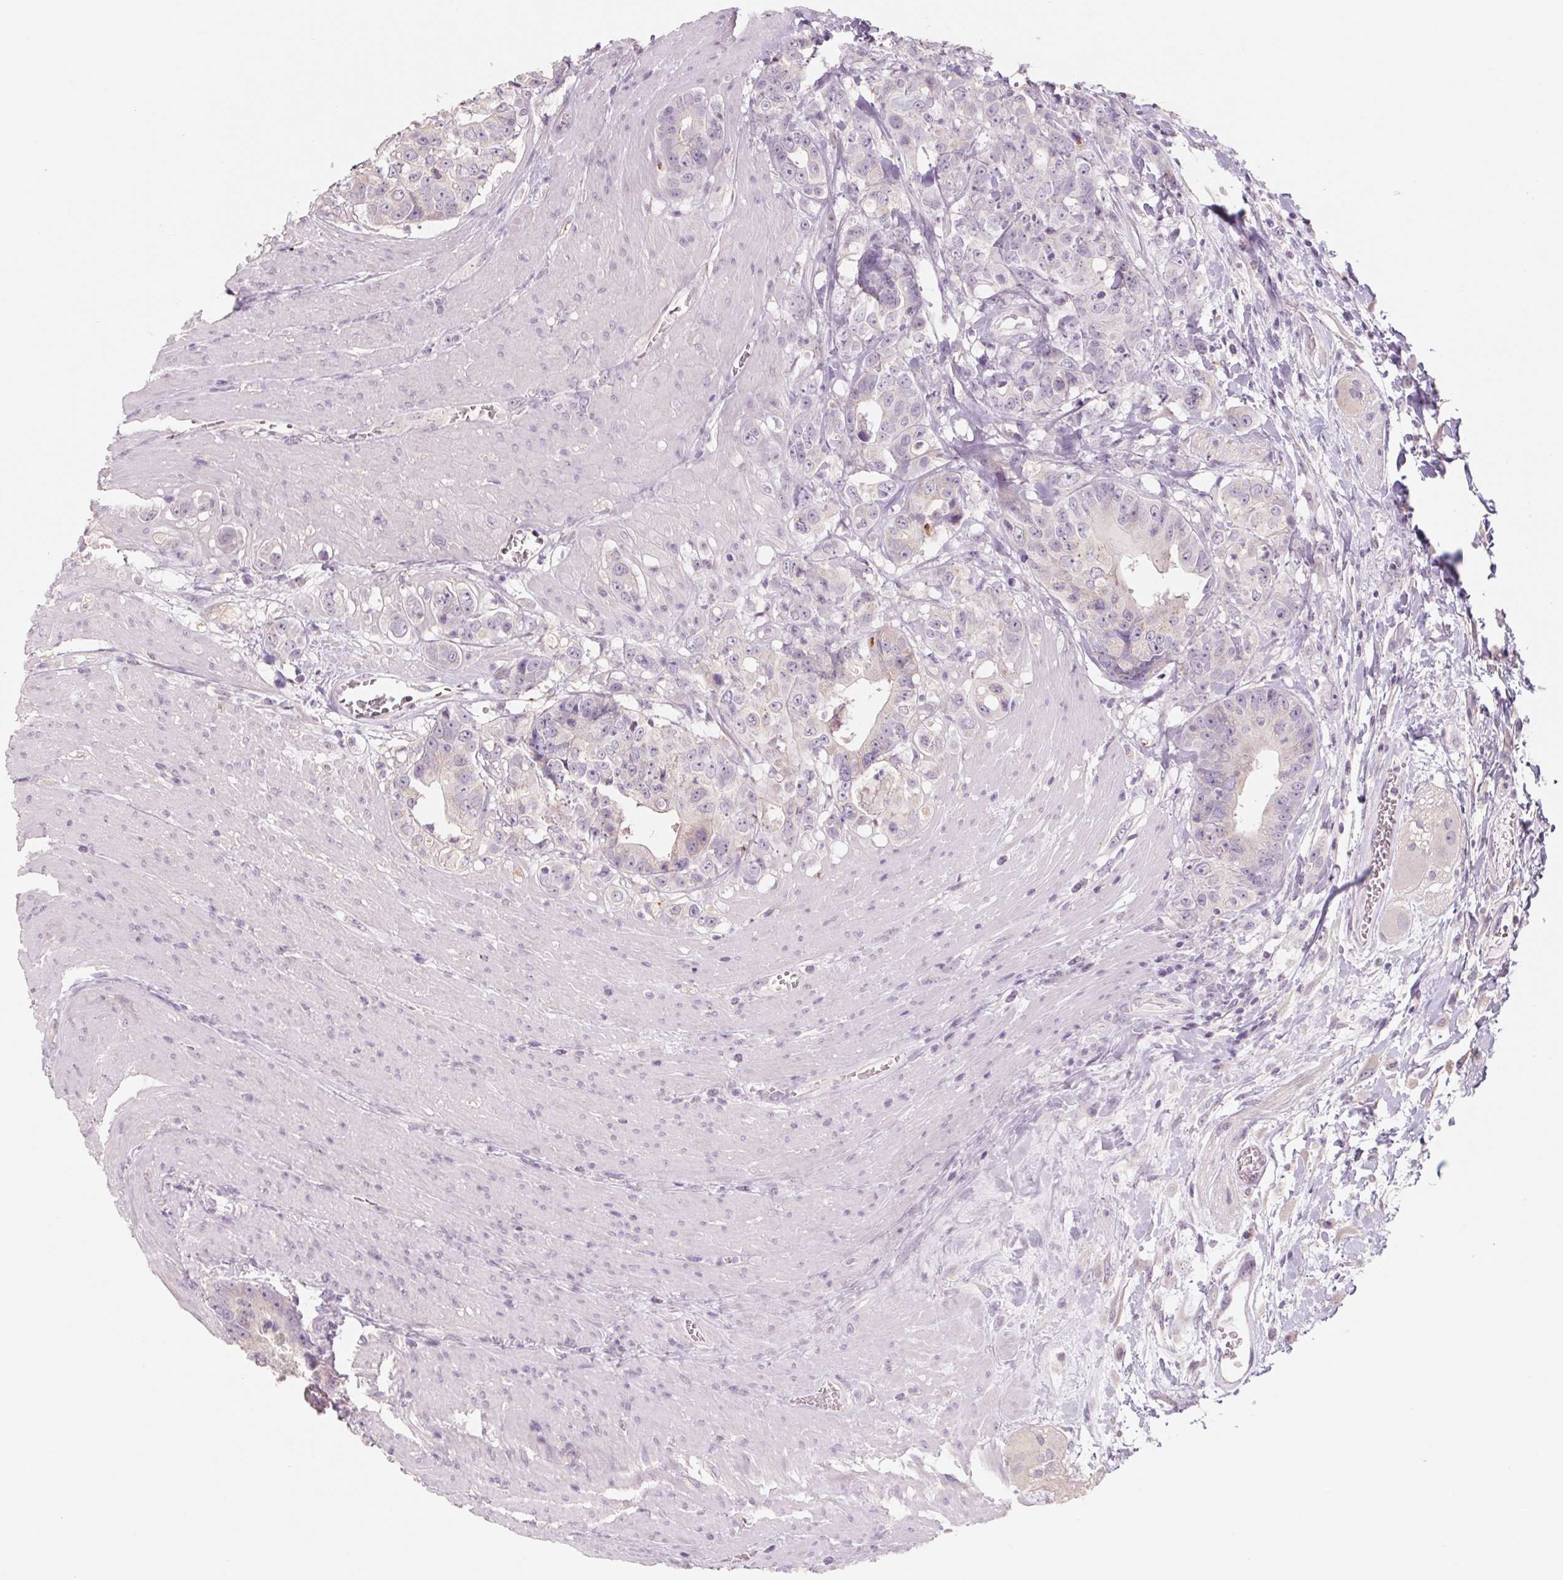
{"staining": {"intensity": "negative", "quantity": "none", "location": "none"}, "tissue": "colorectal cancer", "cell_type": "Tumor cells", "image_type": "cancer", "snomed": [{"axis": "morphology", "description": "Adenocarcinoma, NOS"}, {"axis": "topography", "description": "Rectum"}], "caption": "Protein analysis of adenocarcinoma (colorectal) shows no significant expression in tumor cells. (DAB (3,3'-diaminobenzidine) immunohistochemistry, high magnification).", "gene": "POU1F1", "patient": {"sex": "female", "age": 62}}